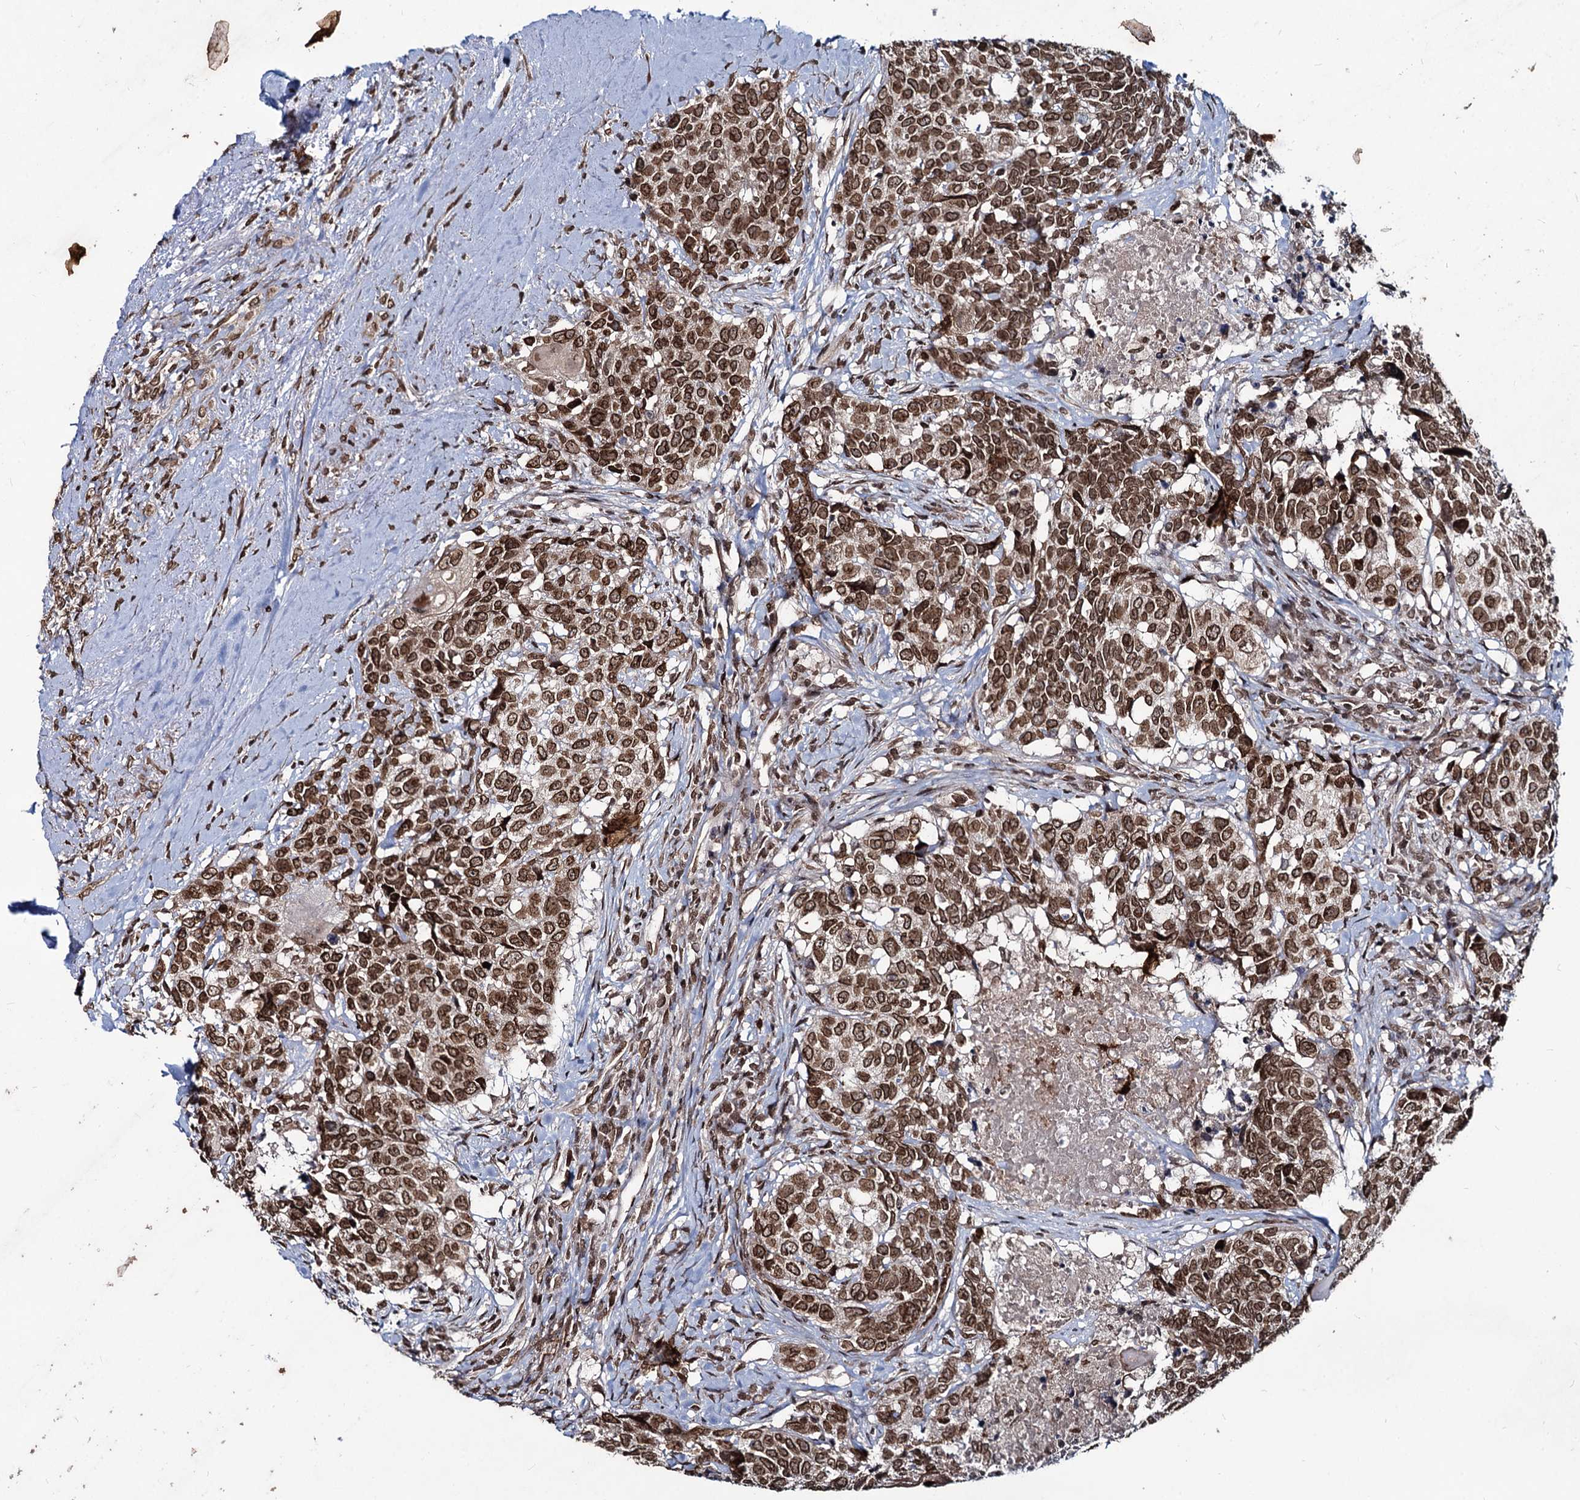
{"staining": {"intensity": "strong", "quantity": ">75%", "location": "cytoplasmic/membranous,nuclear"}, "tissue": "head and neck cancer", "cell_type": "Tumor cells", "image_type": "cancer", "snomed": [{"axis": "morphology", "description": "Squamous cell carcinoma, NOS"}, {"axis": "topography", "description": "Head-Neck"}], "caption": "There is high levels of strong cytoplasmic/membranous and nuclear expression in tumor cells of head and neck squamous cell carcinoma, as demonstrated by immunohistochemical staining (brown color).", "gene": "RNF6", "patient": {"sex": "male", "age": 66}}